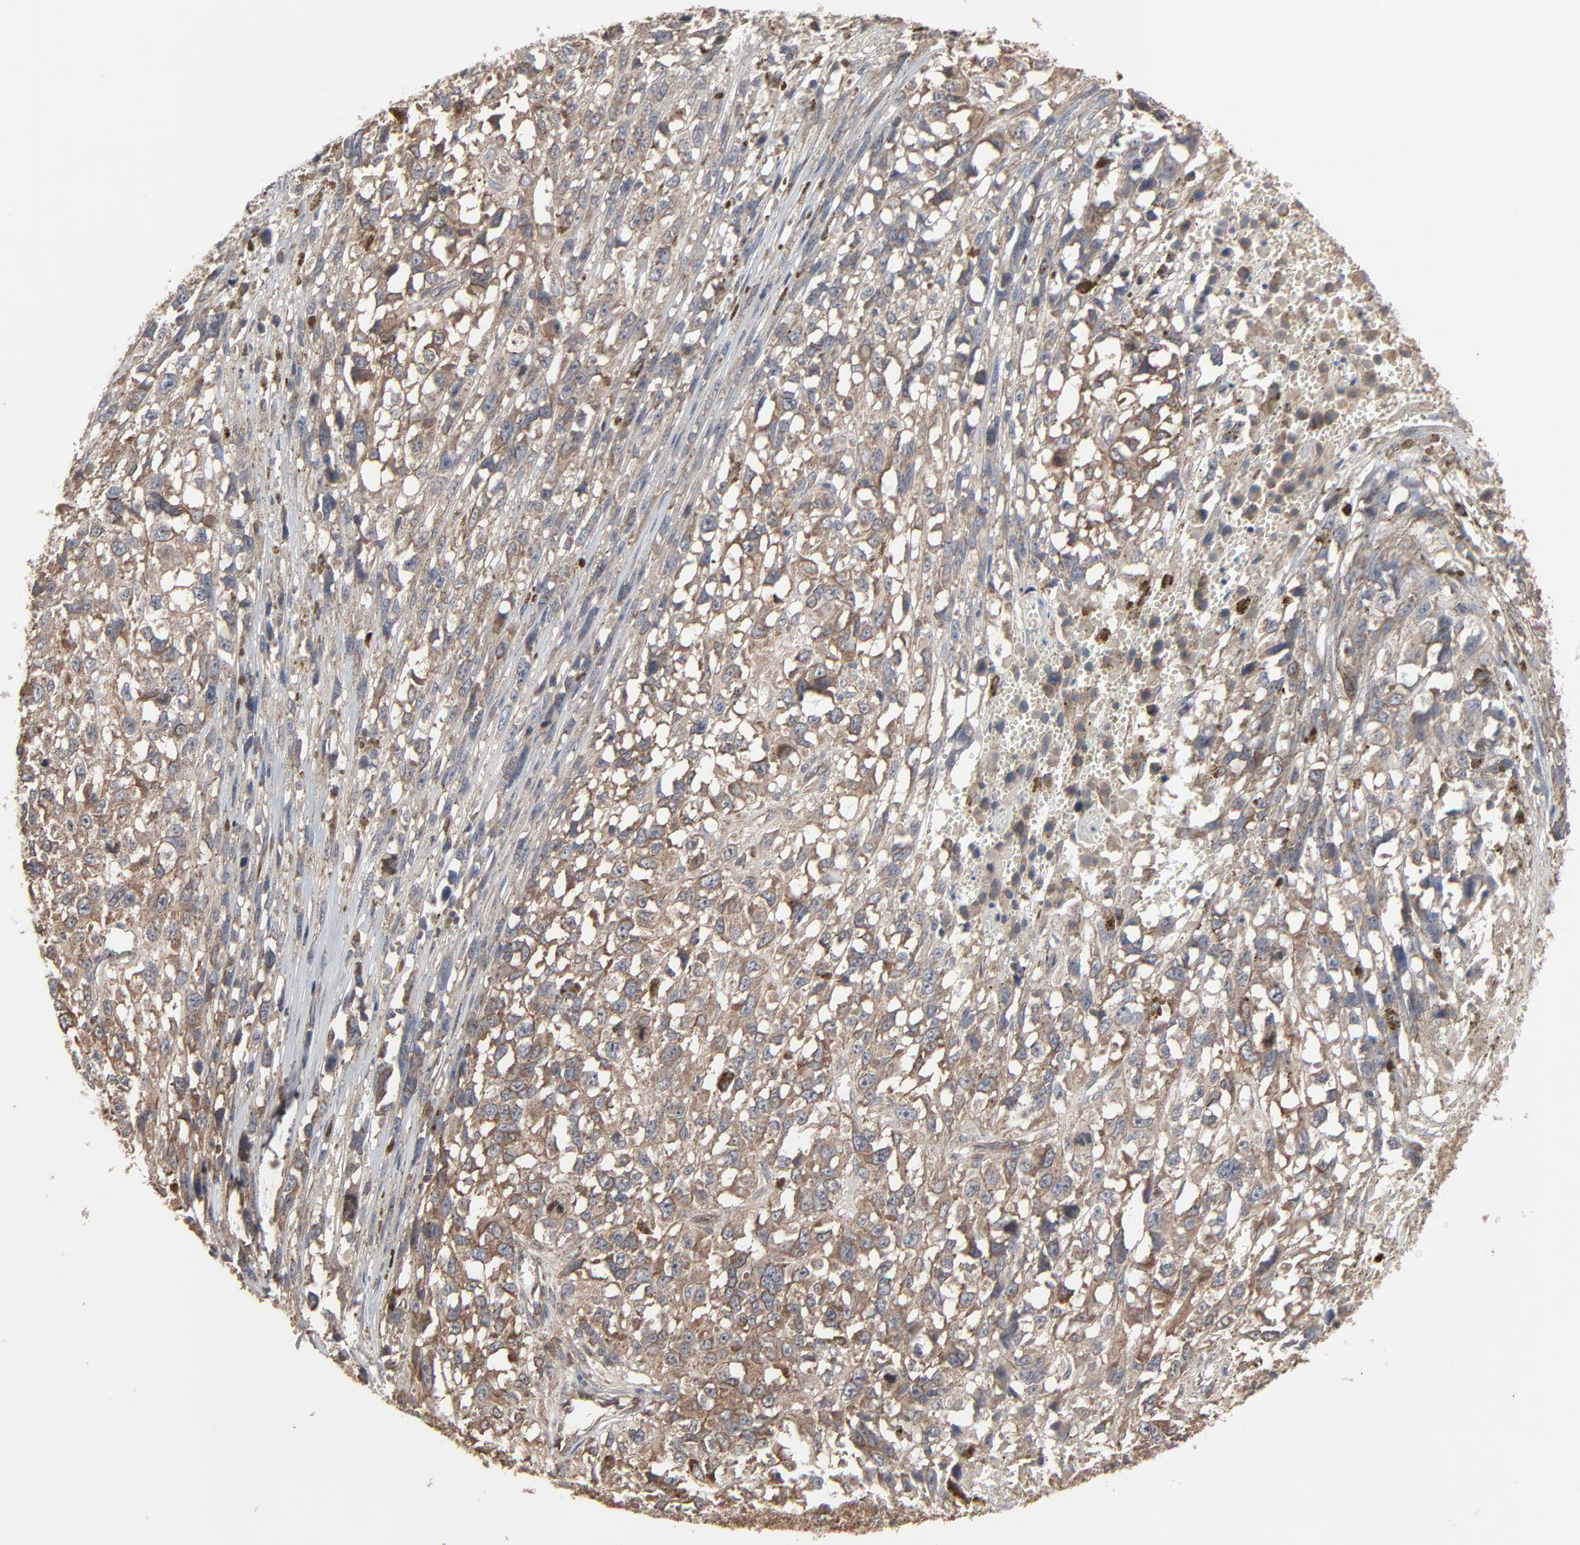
{"staining": {"intensity": "moderate", "quantity": ">75%", "location": "cytoplasmic/membranous"}, "tissue": "melanoma", "cell_type": "Tumor cells", "image_type": "cancer", "snomed": [{"axis": "morphology", "description": "Malignant melanoma, Metastatic site"}, {"axis": "topography", "description": "Lymph node"}], "caption": "A high-resolution micrograph shows immunohistochemistry staining of malignant melanoma (metastatic site), which displays moderate cytoplasmic/membranous expression in about >75% of tumor cells.", "gene": "CTNND1", "patient": {"sex": "male", "age": 59}}